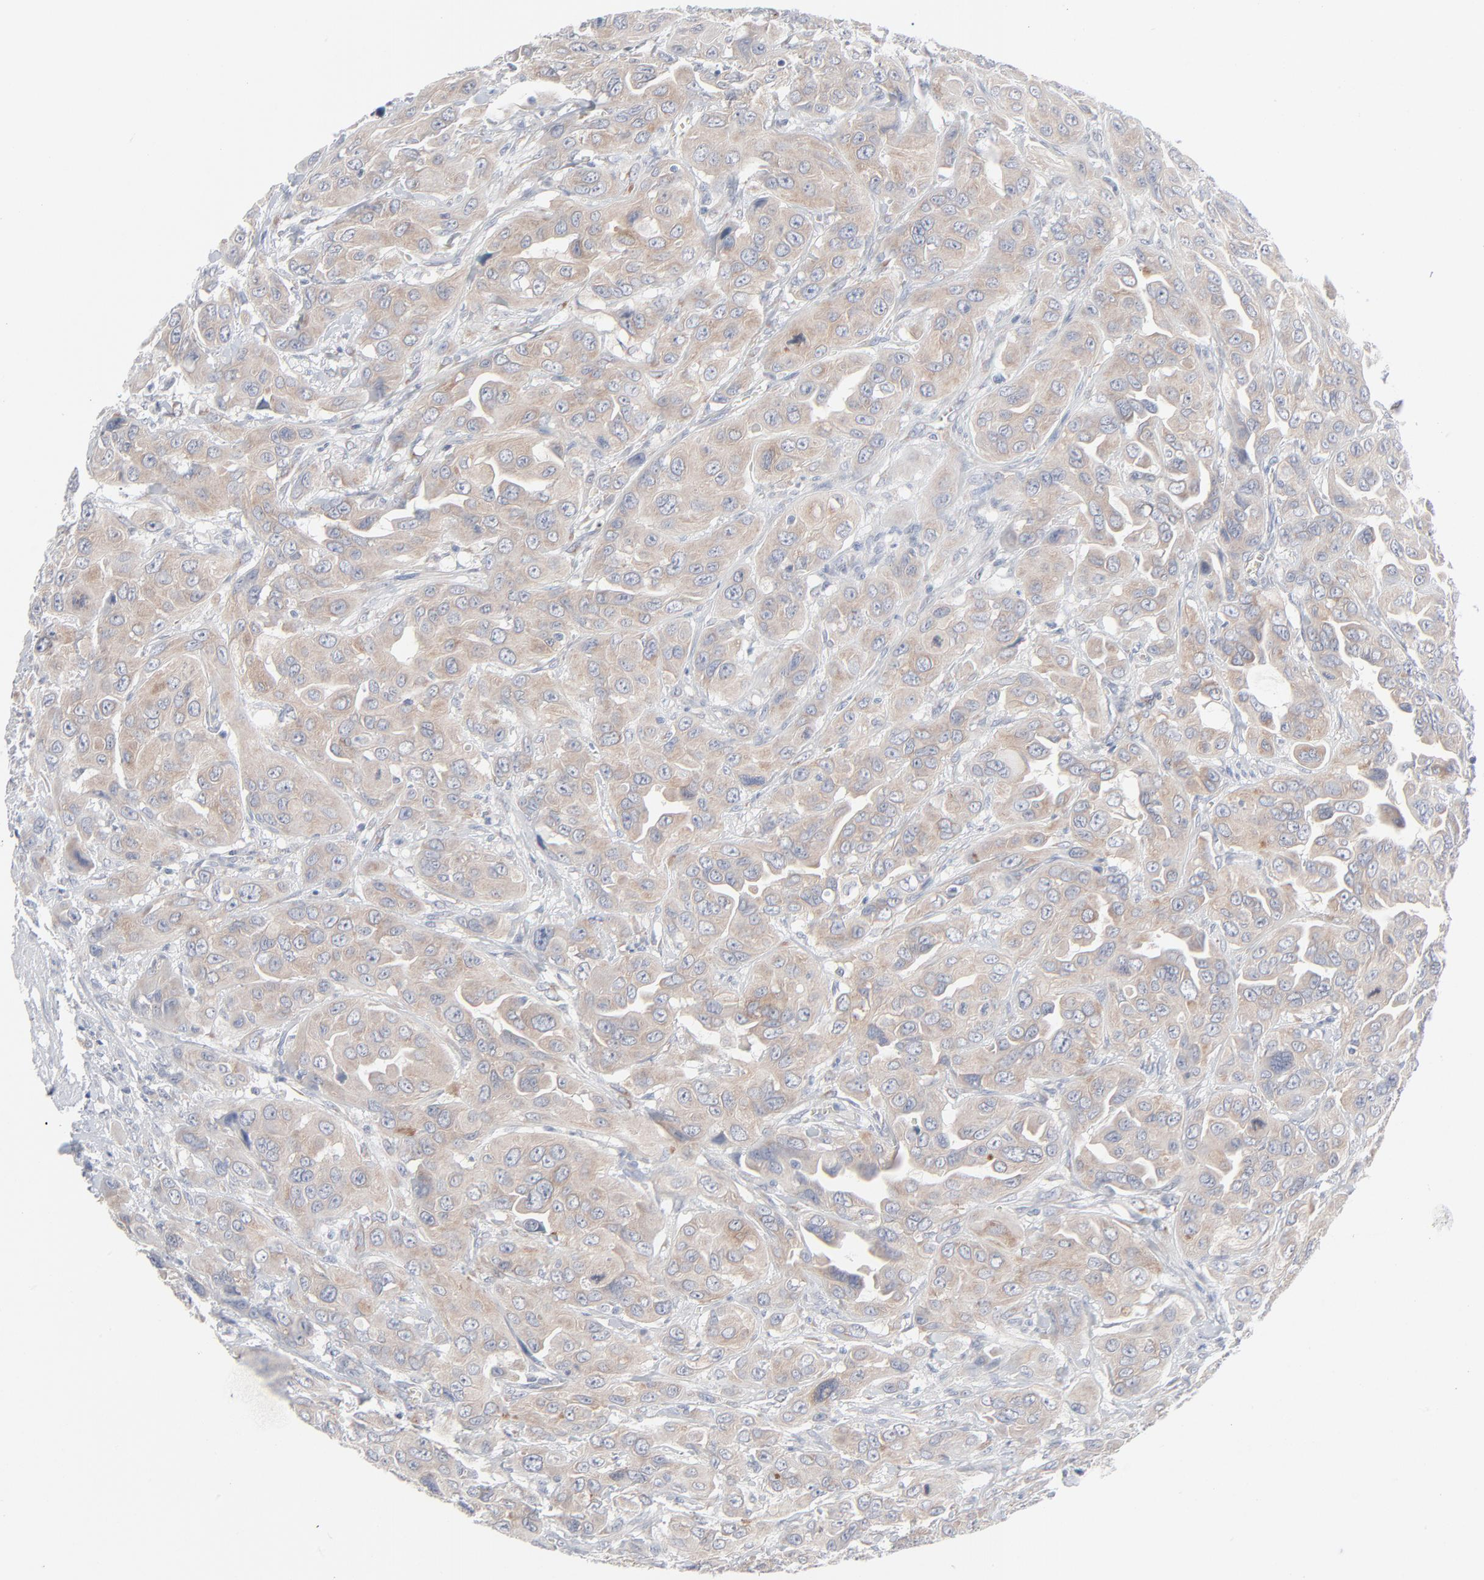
{"staining": {"intensity": "moderate", "quantity": "25%-75%", "location": "cytoplasmic/membranous"}, "tissue": "urothelial cancer", "cell_type": "Tumor cells", "image_type": "cancer", "snomed": [{"axis": "morphology", "description": "Urothelial carcinoma, High grade"}, {"axis": "topography", "description": "Urinary bladder"}], "caption": "Tumor cells exhibit medium levels of moderate cytoplasmic/membranous positivity in about 25%-75% of cells in urothelial cancer.", "gene": "KDSR", "patient": {"sex": "male", "age": 73}}